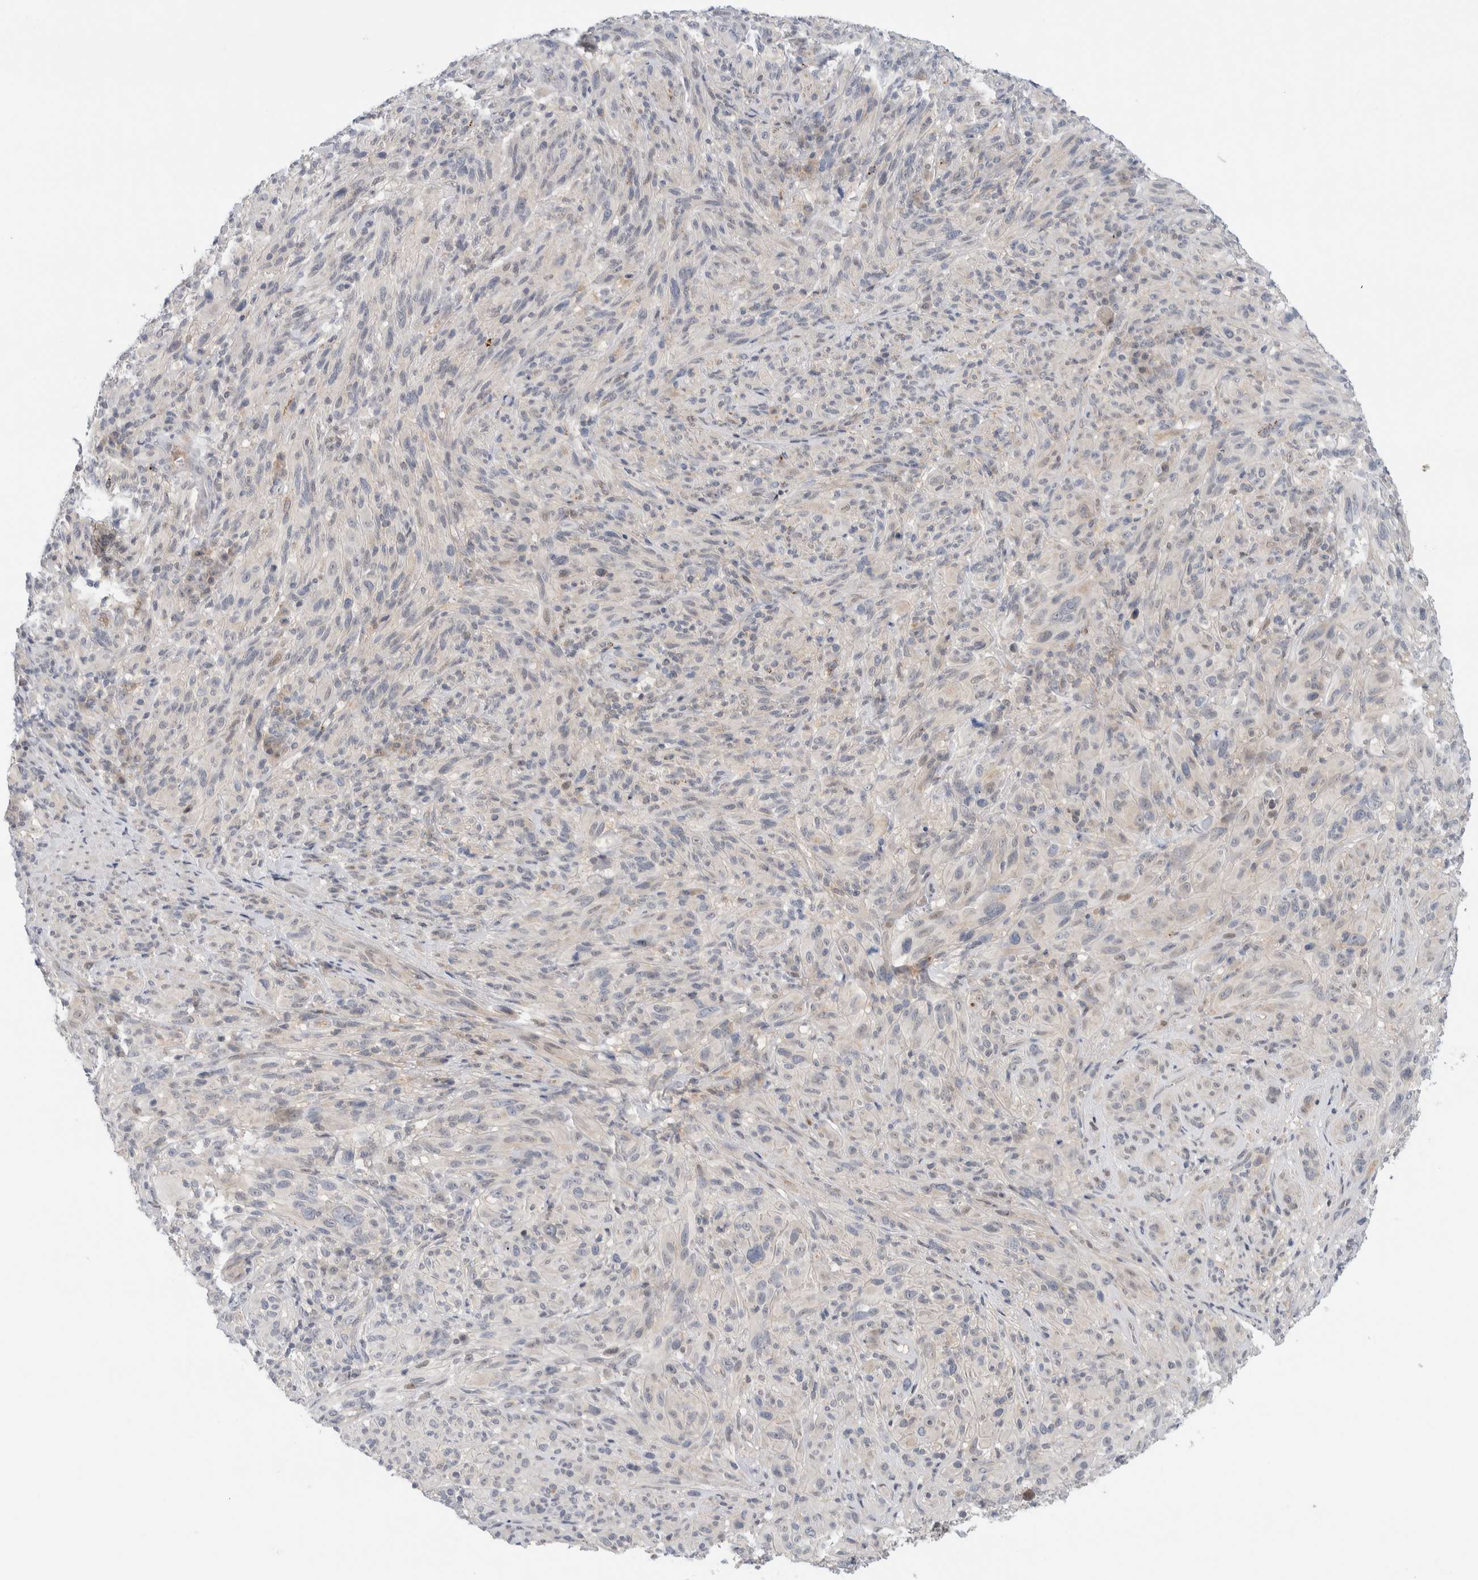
{"staining": {"intensity": "negative", "quantity": "none", "location": "none"}, "tissue": "melanoma", "cell_type": "Tumor cells", "image_type": "cancer", "snomed": [{"axis": "morphology", "description": "Malignant melanoma, NOS"}, {"axis": "topography", "description": "Skin of head"}], "caption": "High magnification brightfield microscopy of melanoma stained with DAB (brown) and counterstained with hematoxylin (blue): tumor cells show no significant staining.", "gene": "NCR3LG1", "patient": {"sex": "male", "age": 96}}